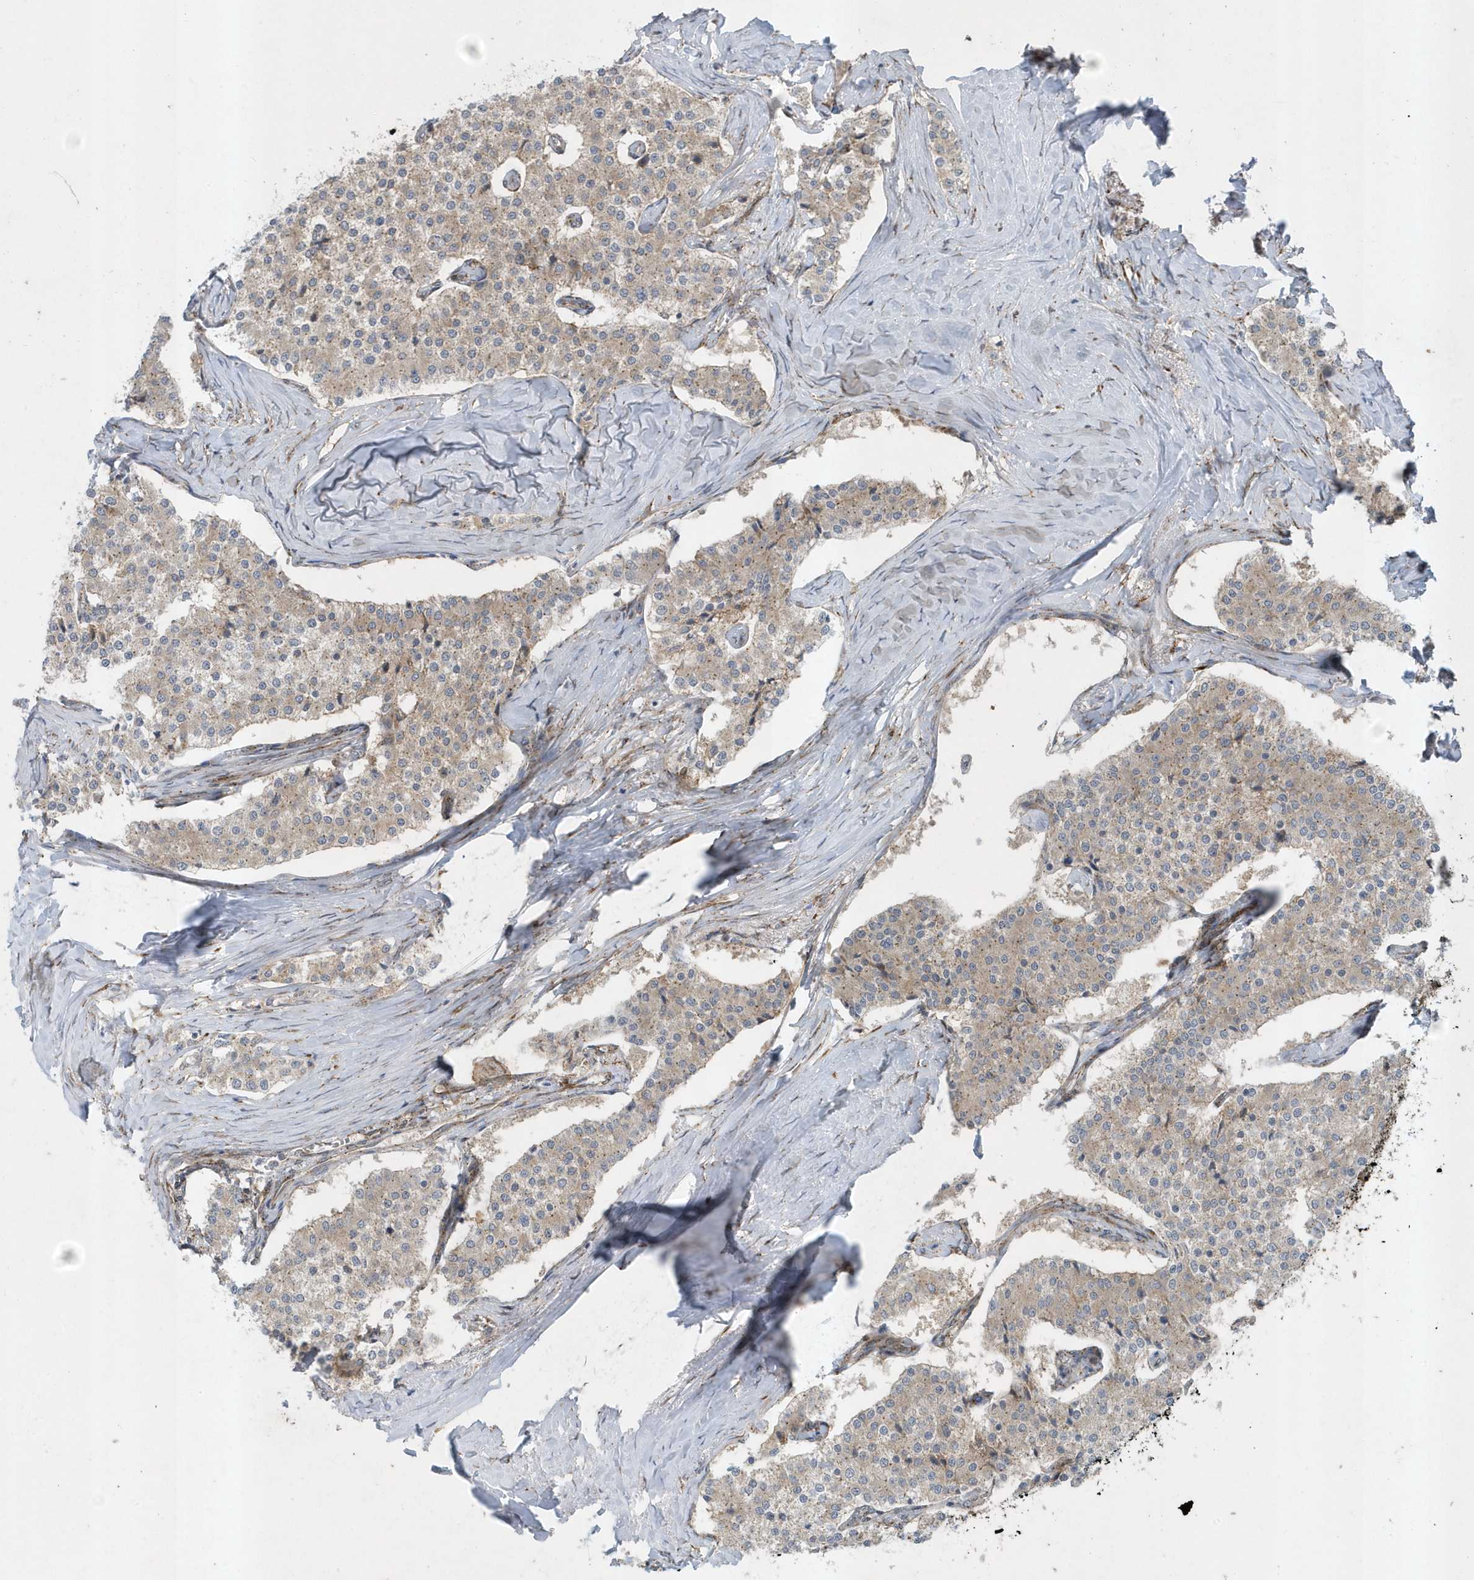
{"staining": {"intensity": "moderate", "quantity": ">75%", "location": "cytoplasmic/membranous"}, "tissue": "carcinoid", "cell_type": "Tumor cells", "image_type": "cancer", "snomed": [{"axis": "morphology", "description": "Carcinoid, malignant, NOS"}, {"axis": "topography", "description": "Colon"}], "caption": "Immunohistochemical staining of human carcinoid demonstrates medium levels of moderate cytoplasmic/membranous protein positivity in about >75% of tumor cells.", "gene": "FAM98A", "patient": {"sex": "female", "age": 52}}